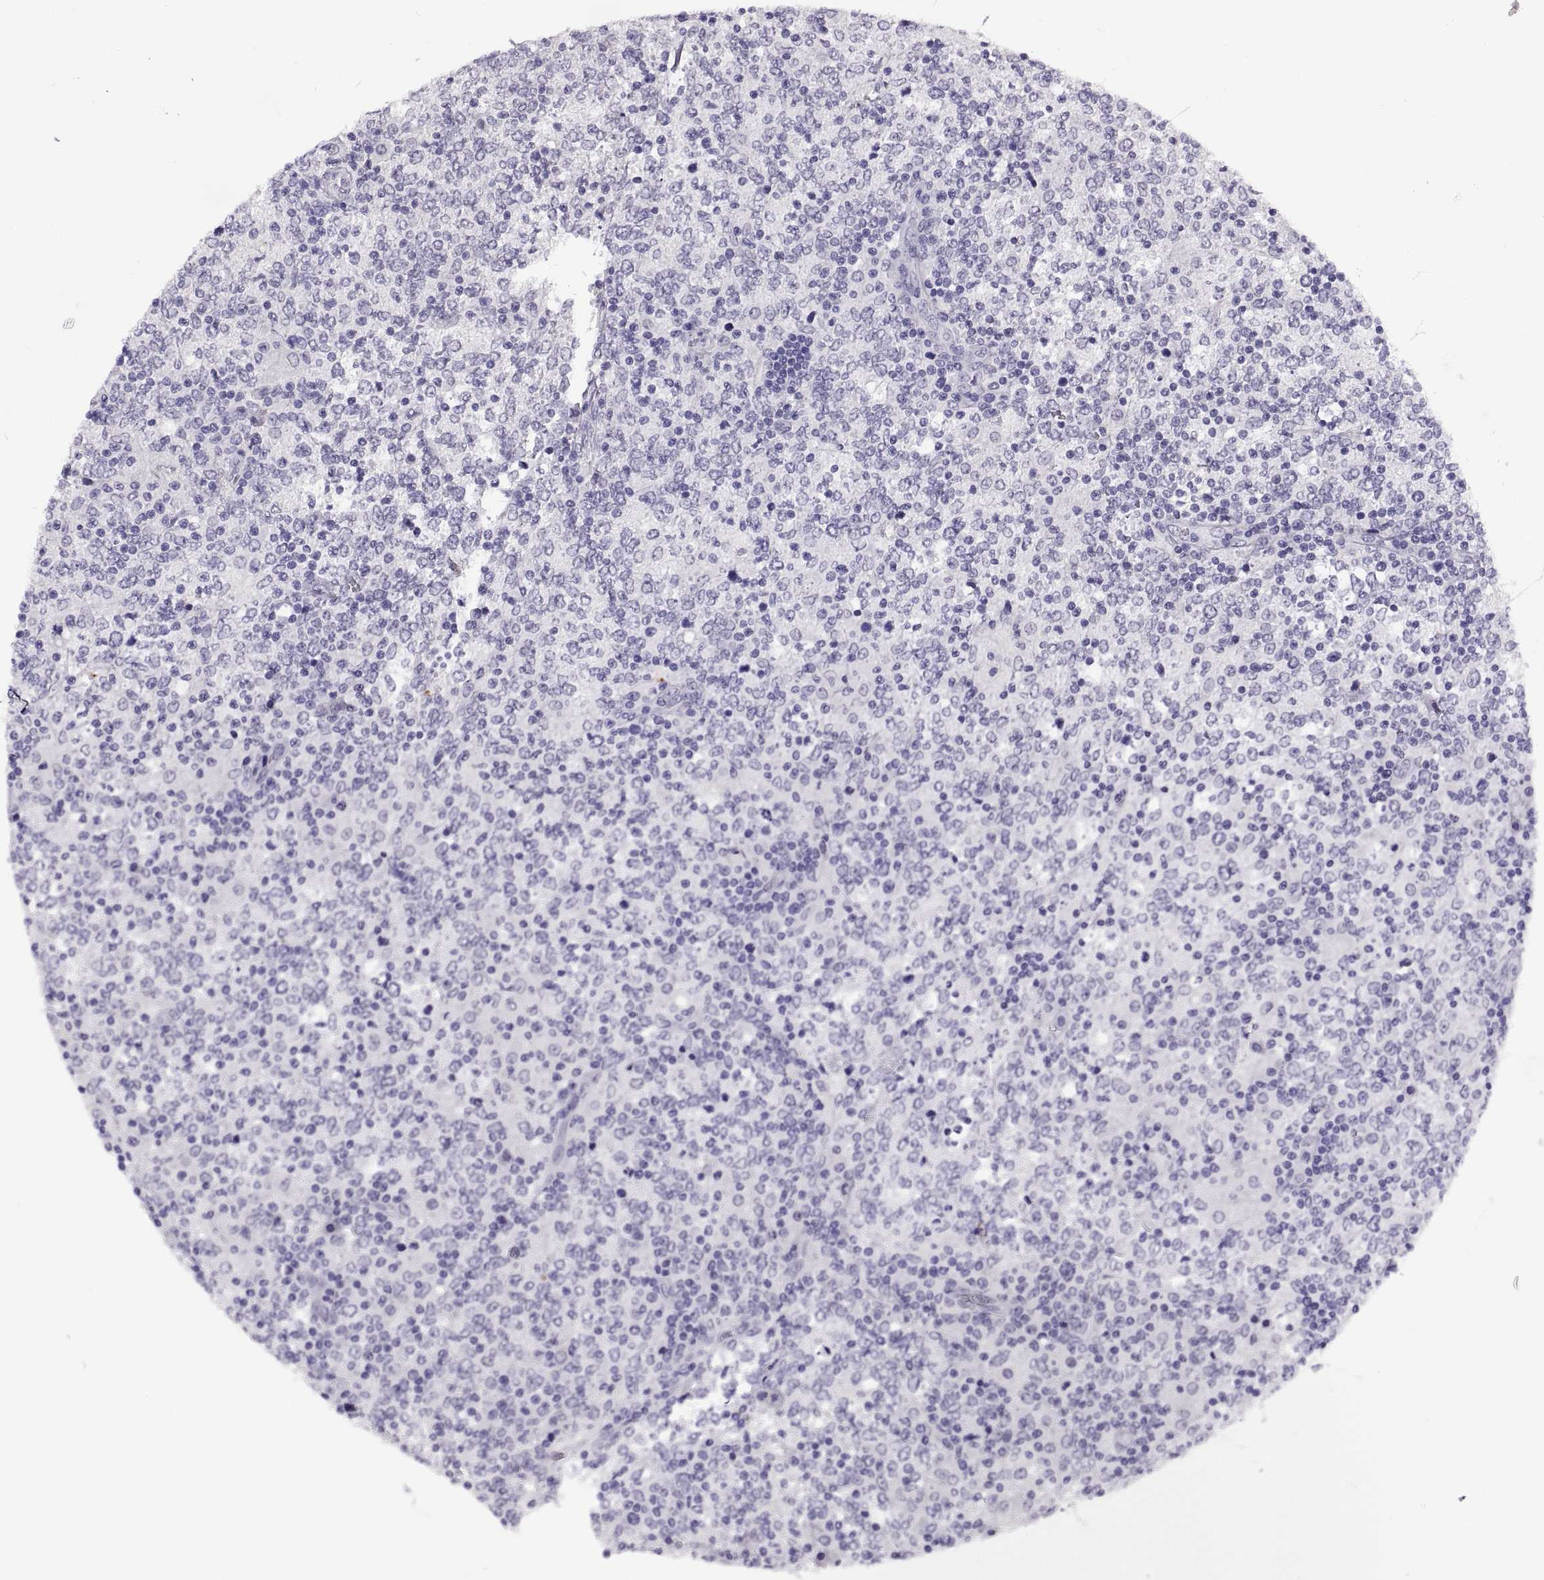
{"staining": {"intensity": "negative", "quantity": "none", "location": "none"}, "tissue": "lymphoma", "cell_type": "Tumor cells", "image_type": "cancer", "snomed": [{"axis": "morphology", "description": "Malignant lymphoma, non-Hodgkin's type, High grade"}, {"axis": "topography", "description": "Lymph node"}], "caption": "Human malignant lymphoma, non-Hodgkin's type (high-grade) stained for a protein using IHC exhibits no staining in tumor cells.", "gene": "QRICH2", "patient": {"sex": "female", "age": 84}}